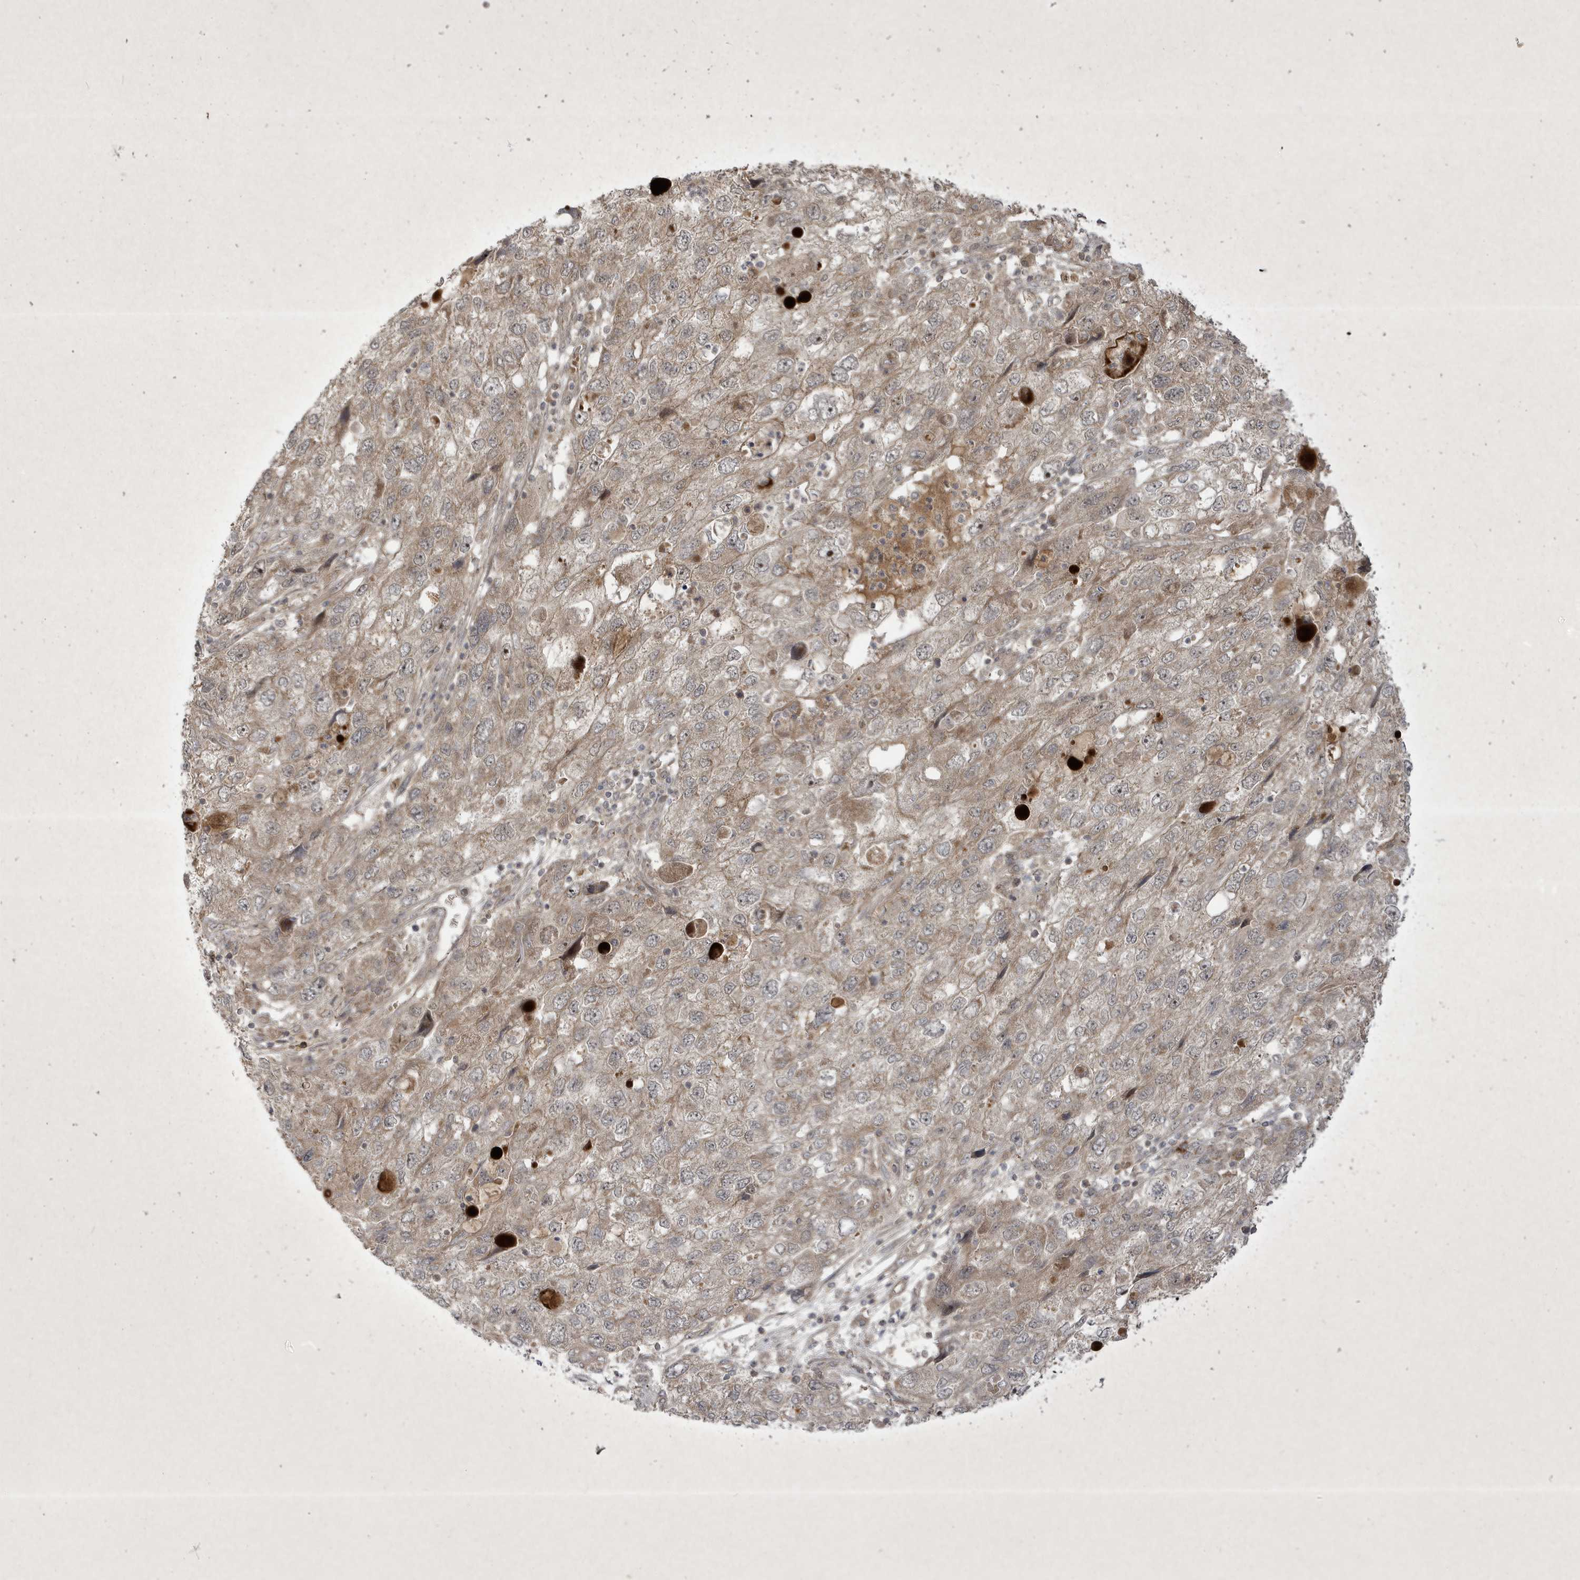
{"staining": {"intensity": "weak", "quantity": "<25%", "location": "cytoplasmic/membranous"}, "tissue": "endometrial cancer", "cell_type": "Tumor cells", "image_type": "cancer", "snomed": [{"axis": "morphology", "description": "Adenocarcinoma, NOS"}, {"axis": "topography", "description": "Endometrium"}], "caption": "Immunohistochemistry (IHC) image of endometrial cancer stained for a protein (brown), which reveals no expression in tumor cells. (DAB IHC with hematoxylin counter stain).", "gene": "FAM83C", "patient": {"sex": "female", "age": 49}}